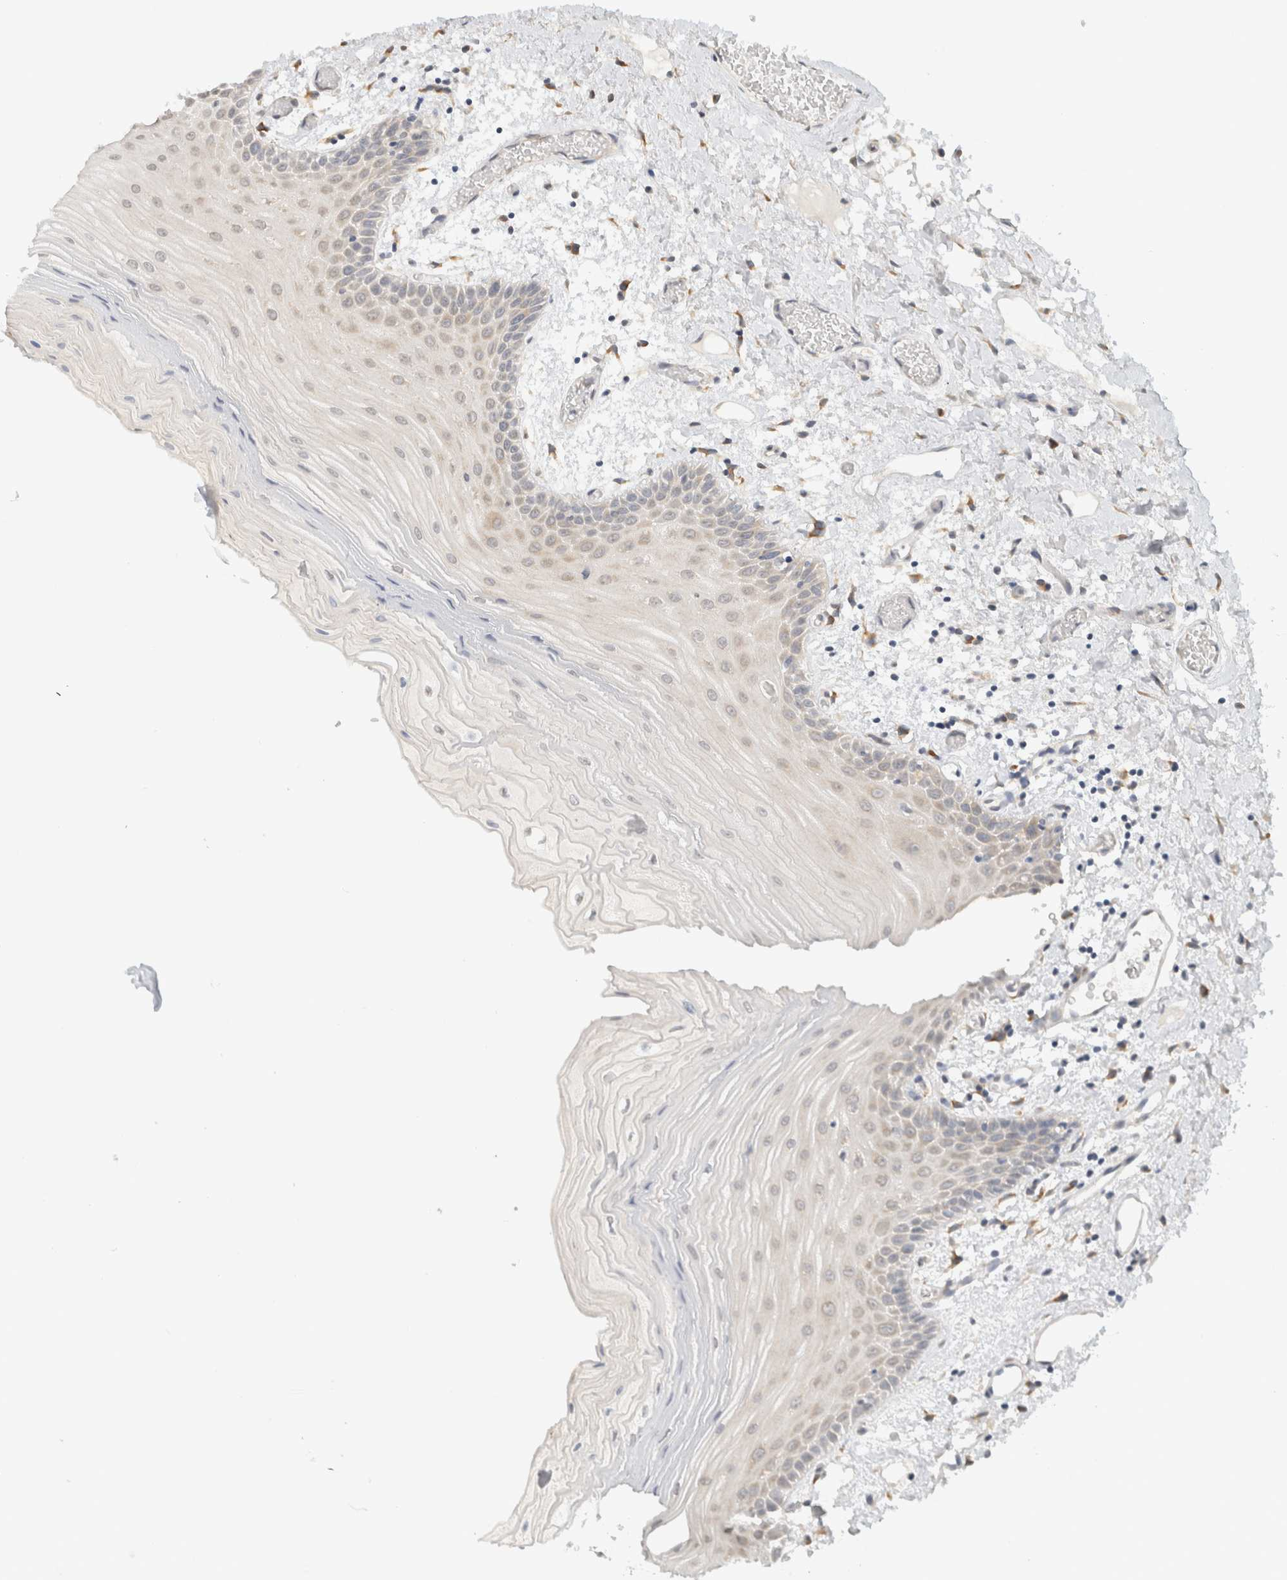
{"staining": {"intensity": "moderate", "quantity": "<25%", "location": "cytoplasmic/membranous"}, "tissue": "oral mucosa", "cell_type": "Squamous epithelial cells", "image_type": "normal", "snomed": [{"axis": "morphology", "description": "Normal tissue, NOS"}, {"axis": "topography", "description": "Oral tissue"}], "caption": "A photomicrograph of oral mucosa stained for a protein demonstrates moderate cytoplasmic/membranous brown staining in squamous epithelial cells. The protein is stained brown, and the nuclei are stained in blue (DAB IHC with brightfield microscopy, high magnification).", "gene": "HDLBP", "patient": {"sex": "male", "age": 52}}